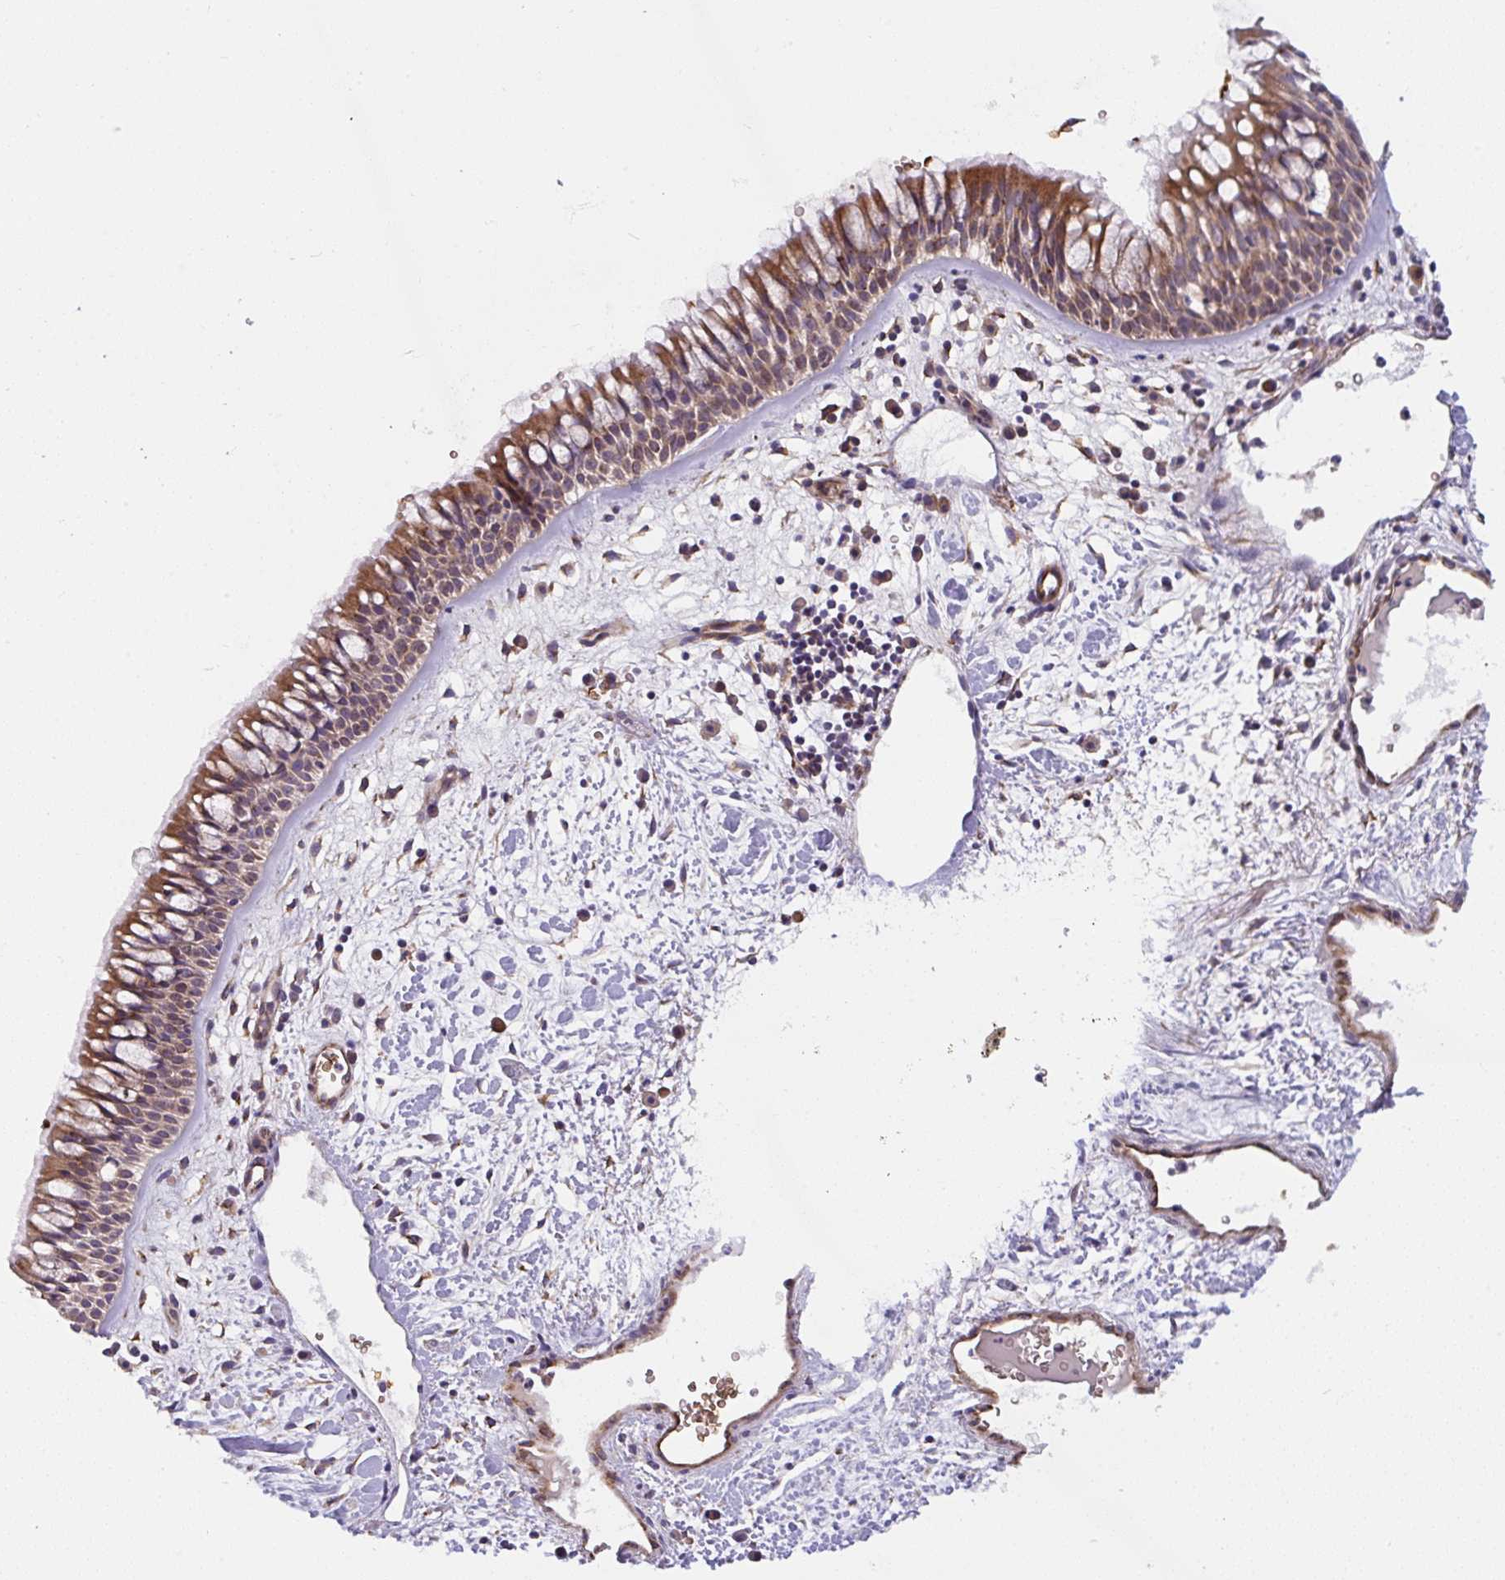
{"staining": {"intensity": "moderate", "quantity": ">75%", "location": "cytoplasmic/membranous"}, "tissue": "nasopharynx", "cell_type": "Respiratory epithelial cells", "image_type": "normal", "snomed": [{"axis": "morphology", "description": "Normal tissue, NOS"}, {"axis": "topography", "description": "Nasopharynx"}], "caption": "This histopathology image reveals immunohistochemistry staining of normal human nasopharynx, with medium moderate cytoplasmic/membranous expression in about >75% of respiratory epithelial cells.", "gene": "APOBEC3D", "patient": {"sex": "male", "age": 65}}